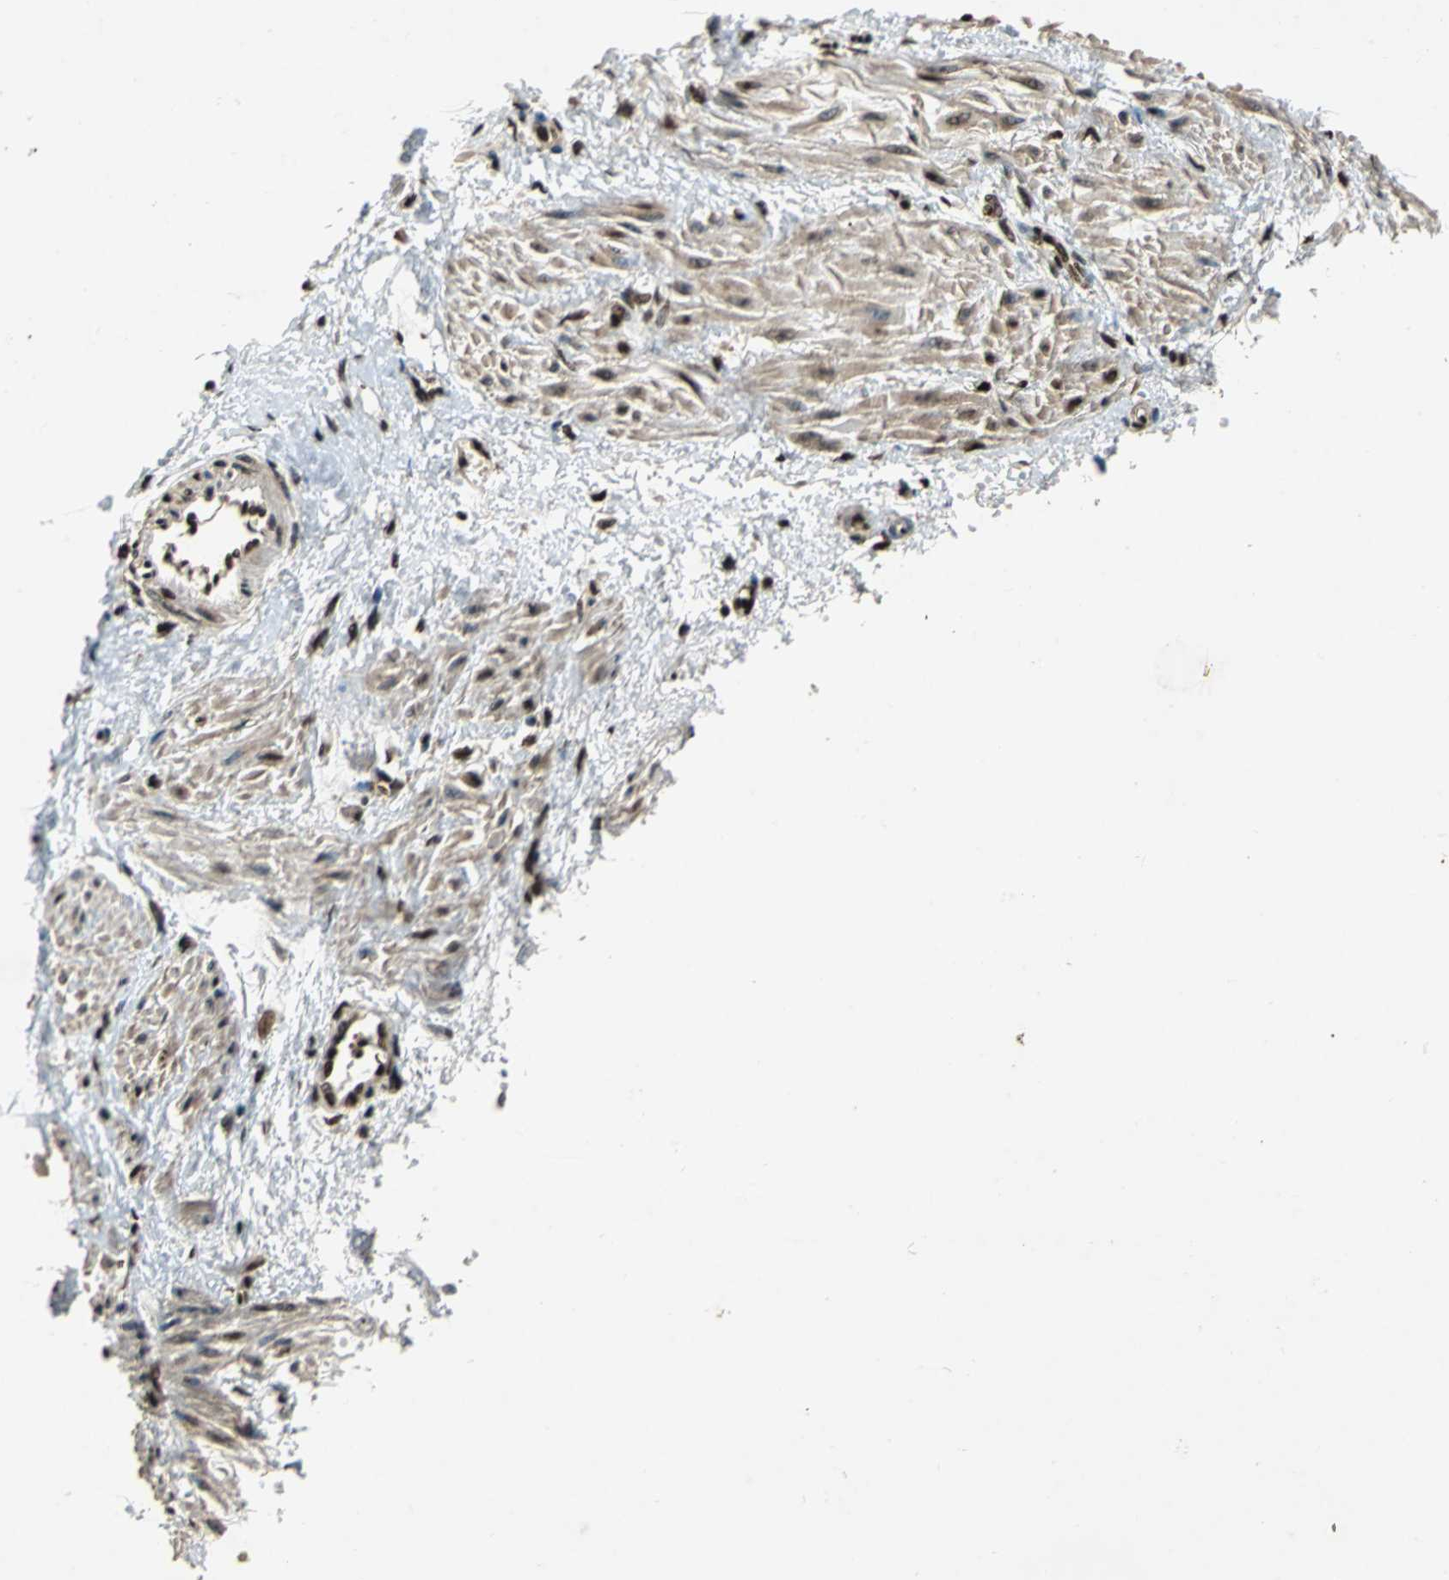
{"staining": {"intensity": "strong", "quantity": ">75%", "location": "nuclear"}, "tissue": "smooth muscle", "cell_type": "Smooth muscle cells", "image_type": "normal", "snomed": [{"axis": "morphology", "description": "Normal tissue, NOS"}, {"axis": "topography", "description": "Smooth muscle"}, {"axis": "topography", "description": "Uterus"}], "caption": "Smooth muscle cells demonstrate high levels of strong nuclear positivity in approximately >75% of cells in normal smooth muscle. The staining was performed using DAB (3,3'-diaminobenzidine), with brown indicating positive protein expression. Nuclei are stained blue with hematoxylin.", "gene": "MTA2", "patient": {"sex": "female", "age": 39}}